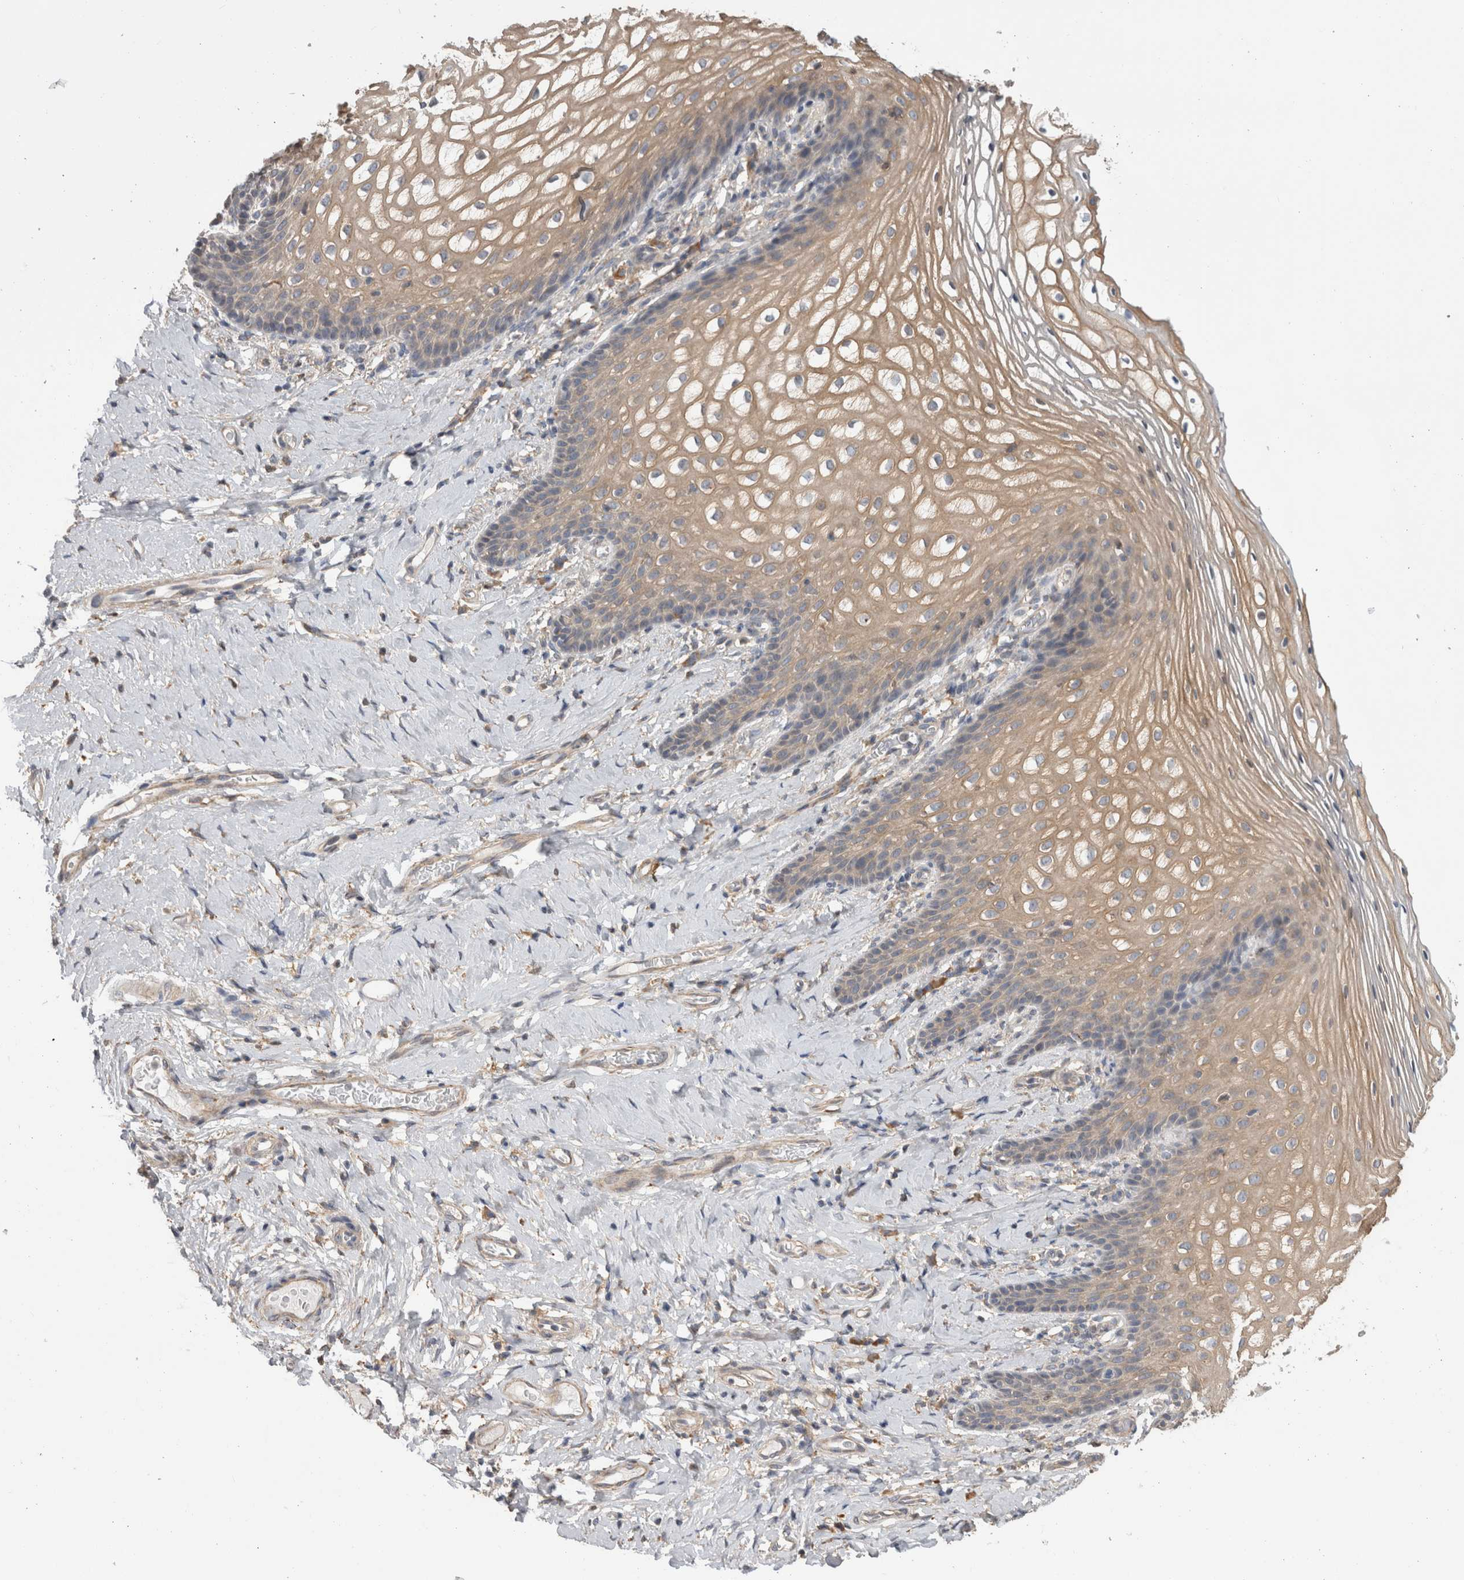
{"staining": {"intensity": "weak", "quantity": ">75%", "location": "cytoplasmic/membranous"}, "tissue": "vagina", "cell_type": "Squamous epithelial cells", "image_type": "normal", "snomed": [{"axis": "morphology", "description": "Normal tissue, NOS"}, {"axis": "topography", "description": "Vagina"}], "caption": "IHC image of normal vagina: vagina stained using immunohistochemistry shows low levels of weak protein expression localized specifically in the cytoplasmic/membranous of squamous epithelial cells, appearing as a cytoplasmic/membranous brown color.", "gene": "SMAP2", "patient": {"sex": "female", "age": 60}}